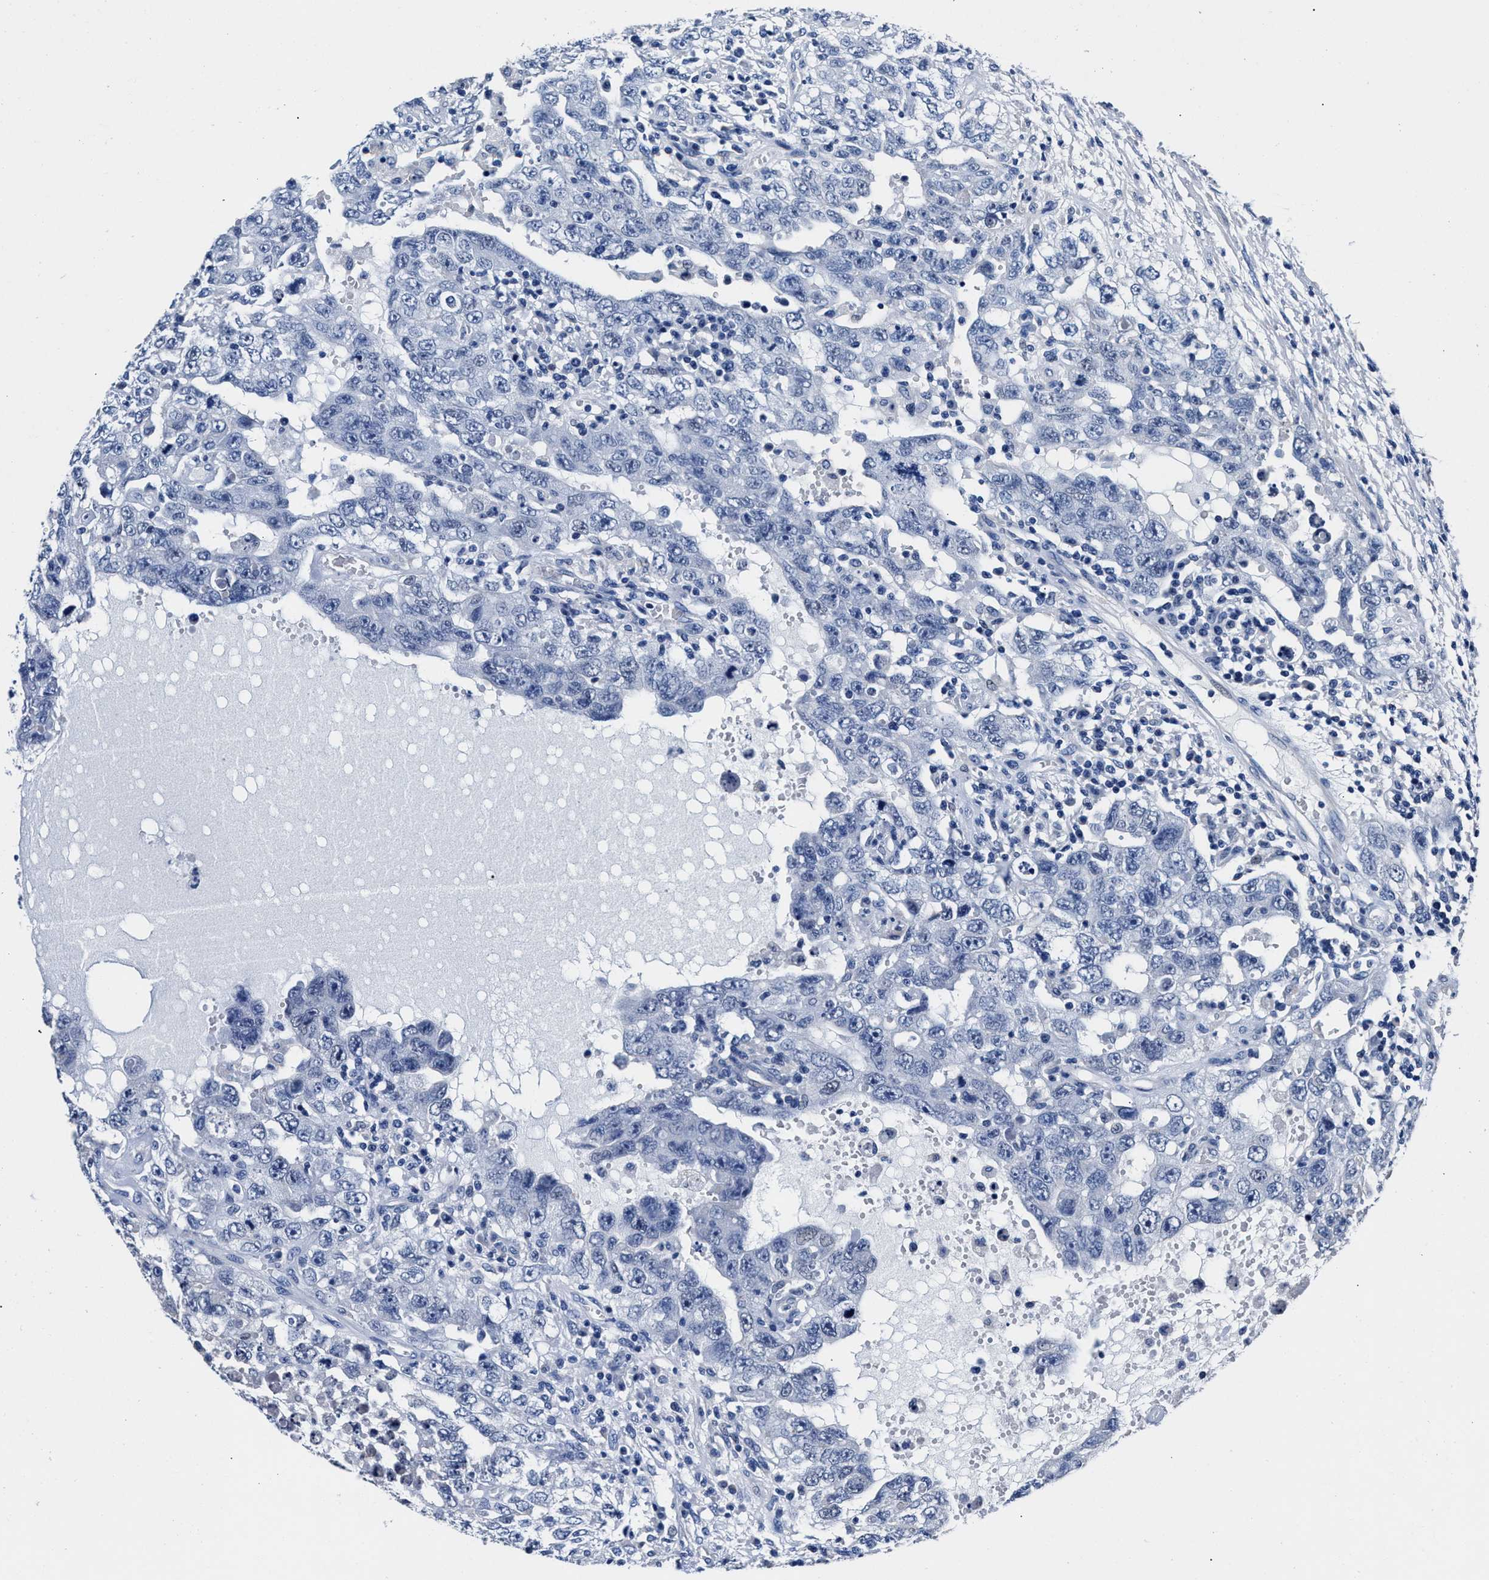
{"staining": {"intensity": "negative", "quantity": "none", "location": "none"}, "tissue": "testis cancer", "cell_type": "Tumor cells", "image_type": "cancer", "snomed": [{"axis": "morphology", "description": "Carcinoma, Embryonal, NOS"}, {"axis": "topography", "description": "Testis"}], "caption": "This photomicrograph is of testis cancer (embryonal carcinoma) stained with immunohistochemistry to label a protein in brown with the nuclei are counter-stained blue. There is no staining in tumor cells.", "gene": "GSTM1", "patient": {"sex": "male", "age": 26}}